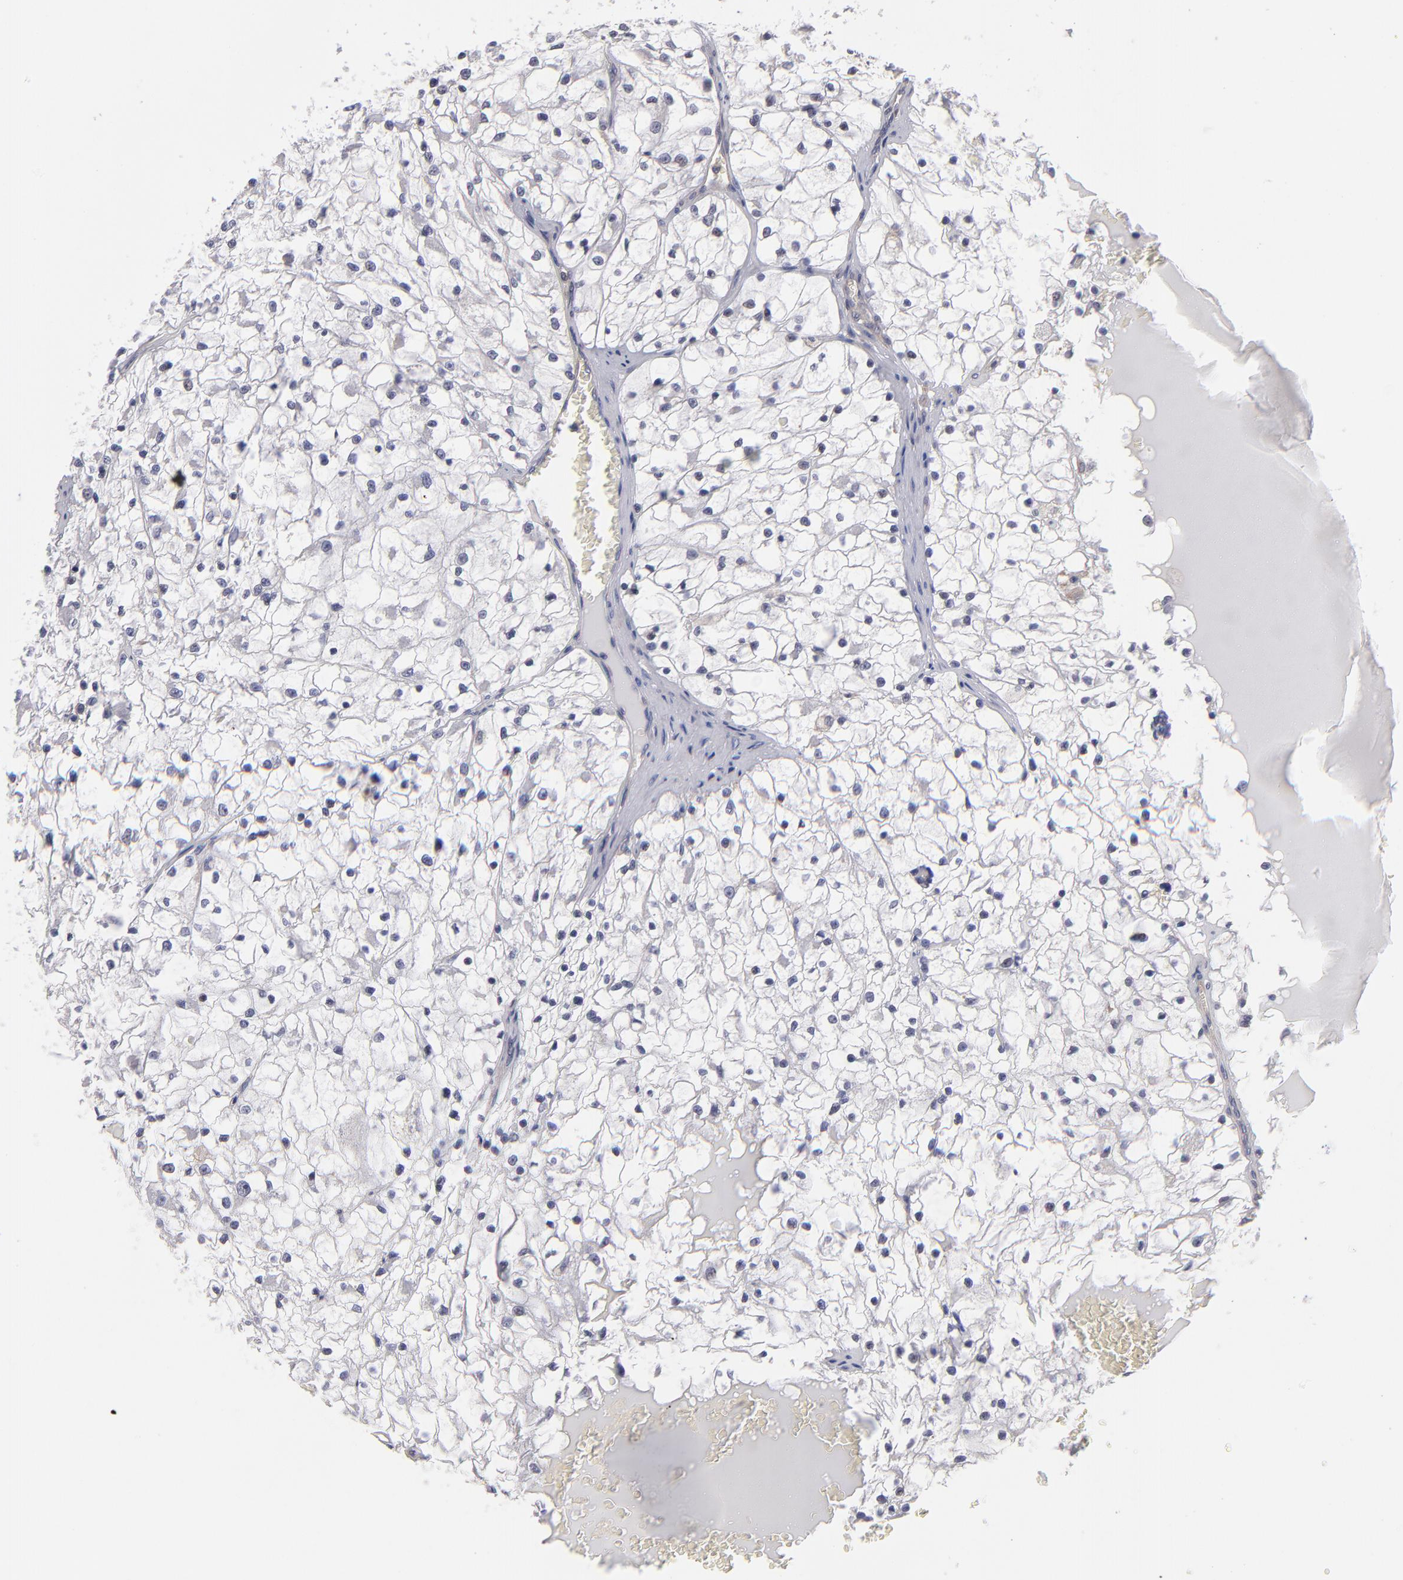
{"staining": {"intensity": "negative", "quantity": "none", "location": "none"}, "tissue": "renal cancer", "cell_type": "Tumor cells", "image_type": "cancer", "snomed": [{"axis": "morphology", "description": "Adenocarcinoma, NOS"}, {"axis": "topography", "description": "Kidney"}], "caption": "An image of human renal cancer is negative for staining in tumor cells.", "gene": "EIF3L", "patient": {"sex": "male", "age": 61}}